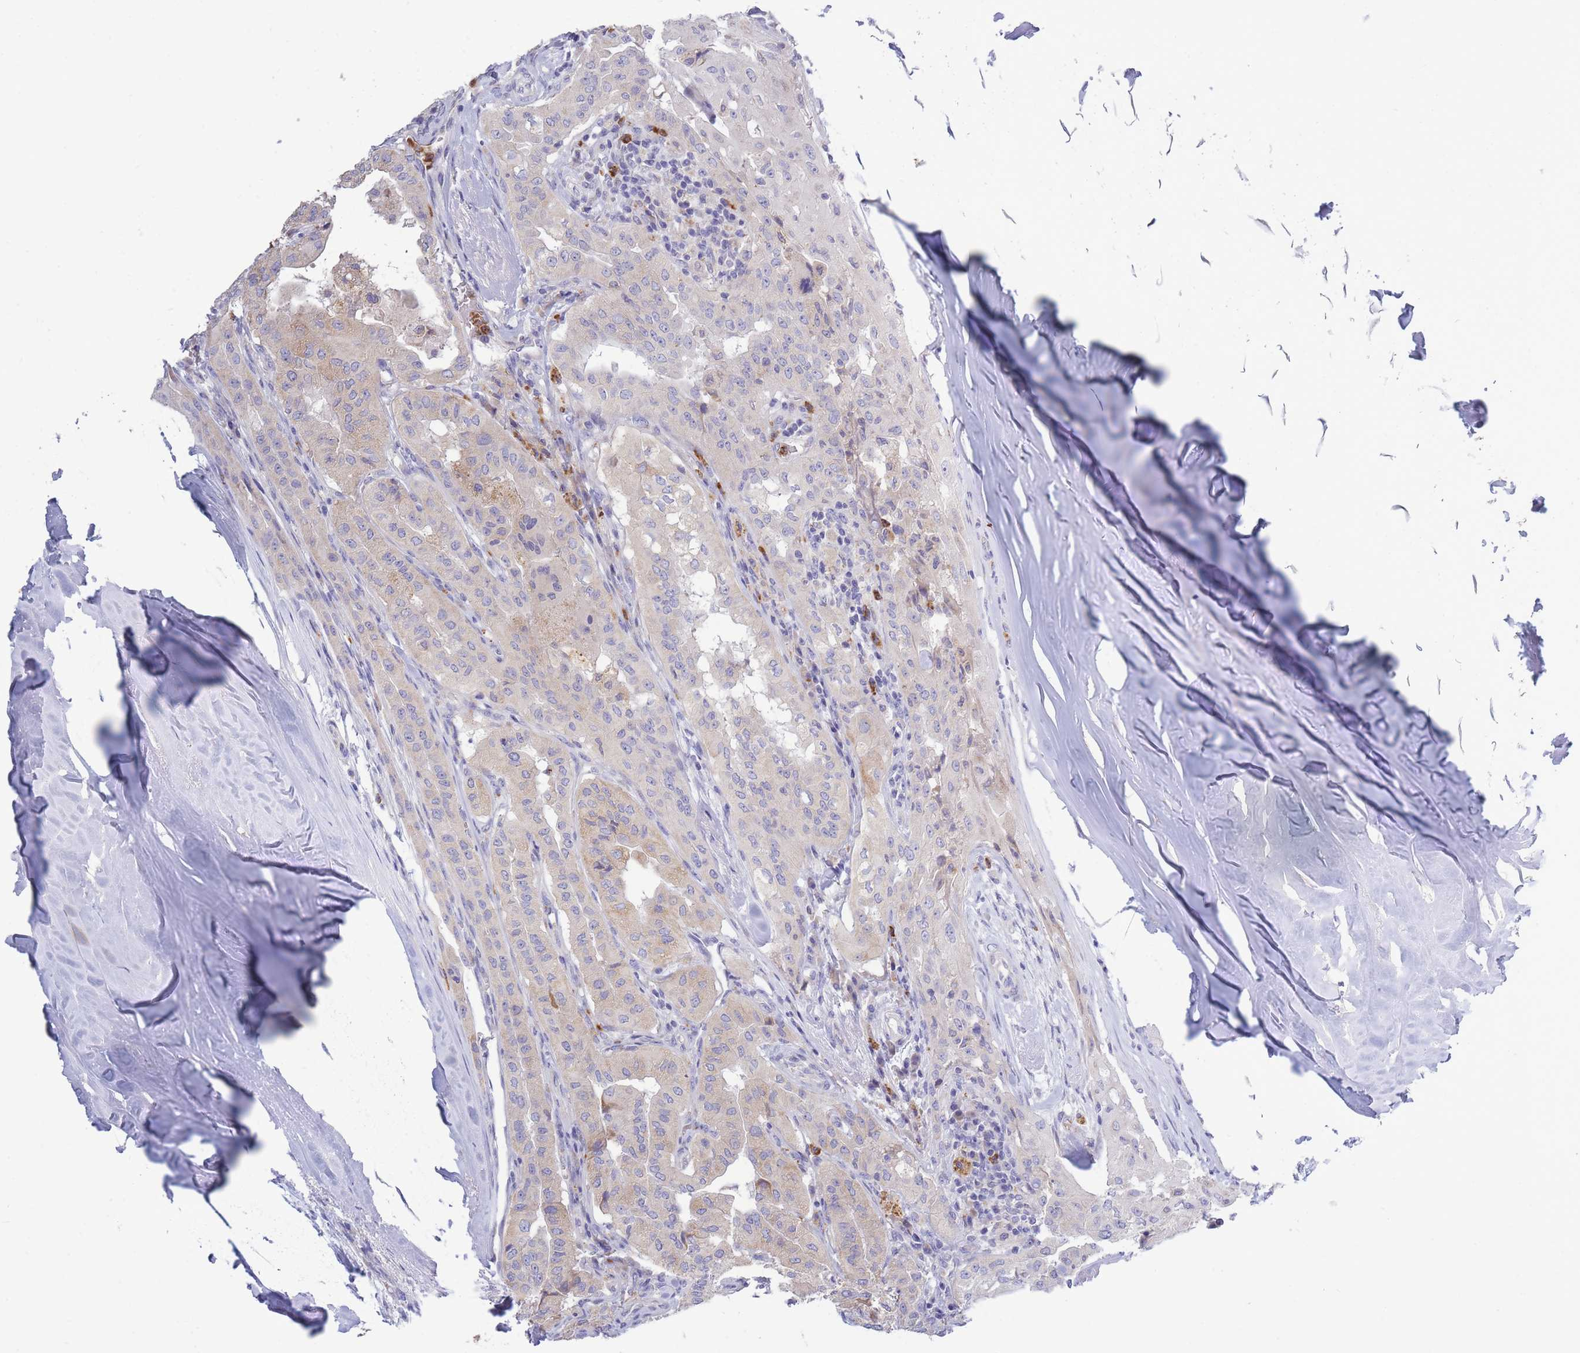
{"staining": {"intensity": "moderate", "quantity": "<25%", "location": "cytoplasmic/membranous"}, "tissue": "thyroid cancer", "cell_type": "Tumor cells", "image_type": "cancer", "snomed": [{"axis": "morphology", "description": "Papillary adenocarcinoma, NOS"}, {"axis": "topography", "description": "Thyroid gland"}], "caption": "Protein staining by IHC reveals moderate cytoplasmic/membranous expression in about <25% of tumor cells in thyroid cancer (papillary adenocarcinoma).", "gene": "CENPM", "patient": {"sex": "female", "age": 59}}